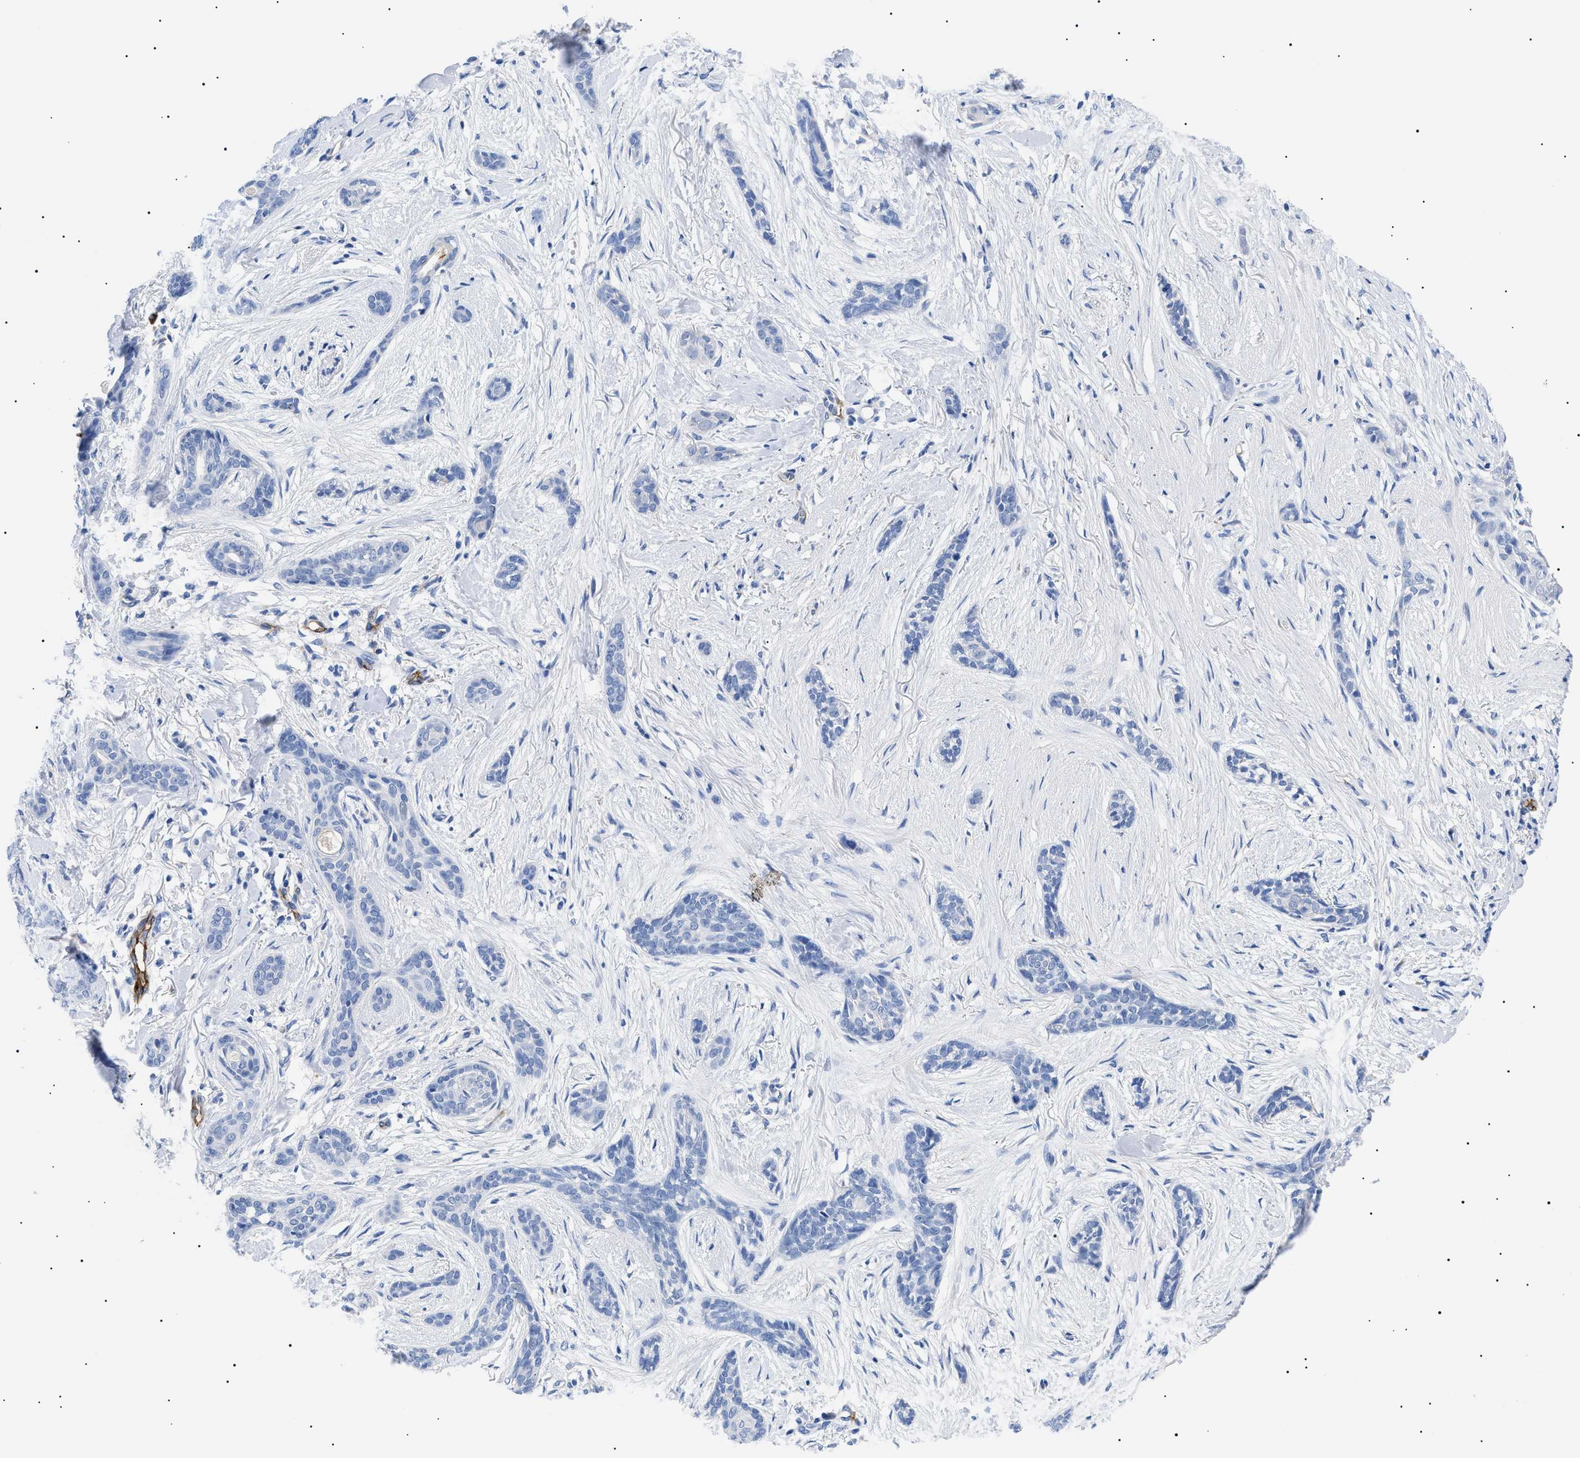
{"staining": {"intensity": "negative", "quantity": "none", "location": "none"}, "tissue": "skin cancer", "cell_type": "Tumor cells", "image_type": "cancer", "snomed": [{"axis": "morphology", "description": "Basal cell carcinoma"}, {"axis": "morphology", "description": "Adnexal tumor, benign"}, {"axis": "topography", "description": "Skin"}], "caption": "Tumor cells show no significant expression in skin basal cell carcinoma.", "gene": "ACKR1", "patient": {"sex": "female", "age": 42}}